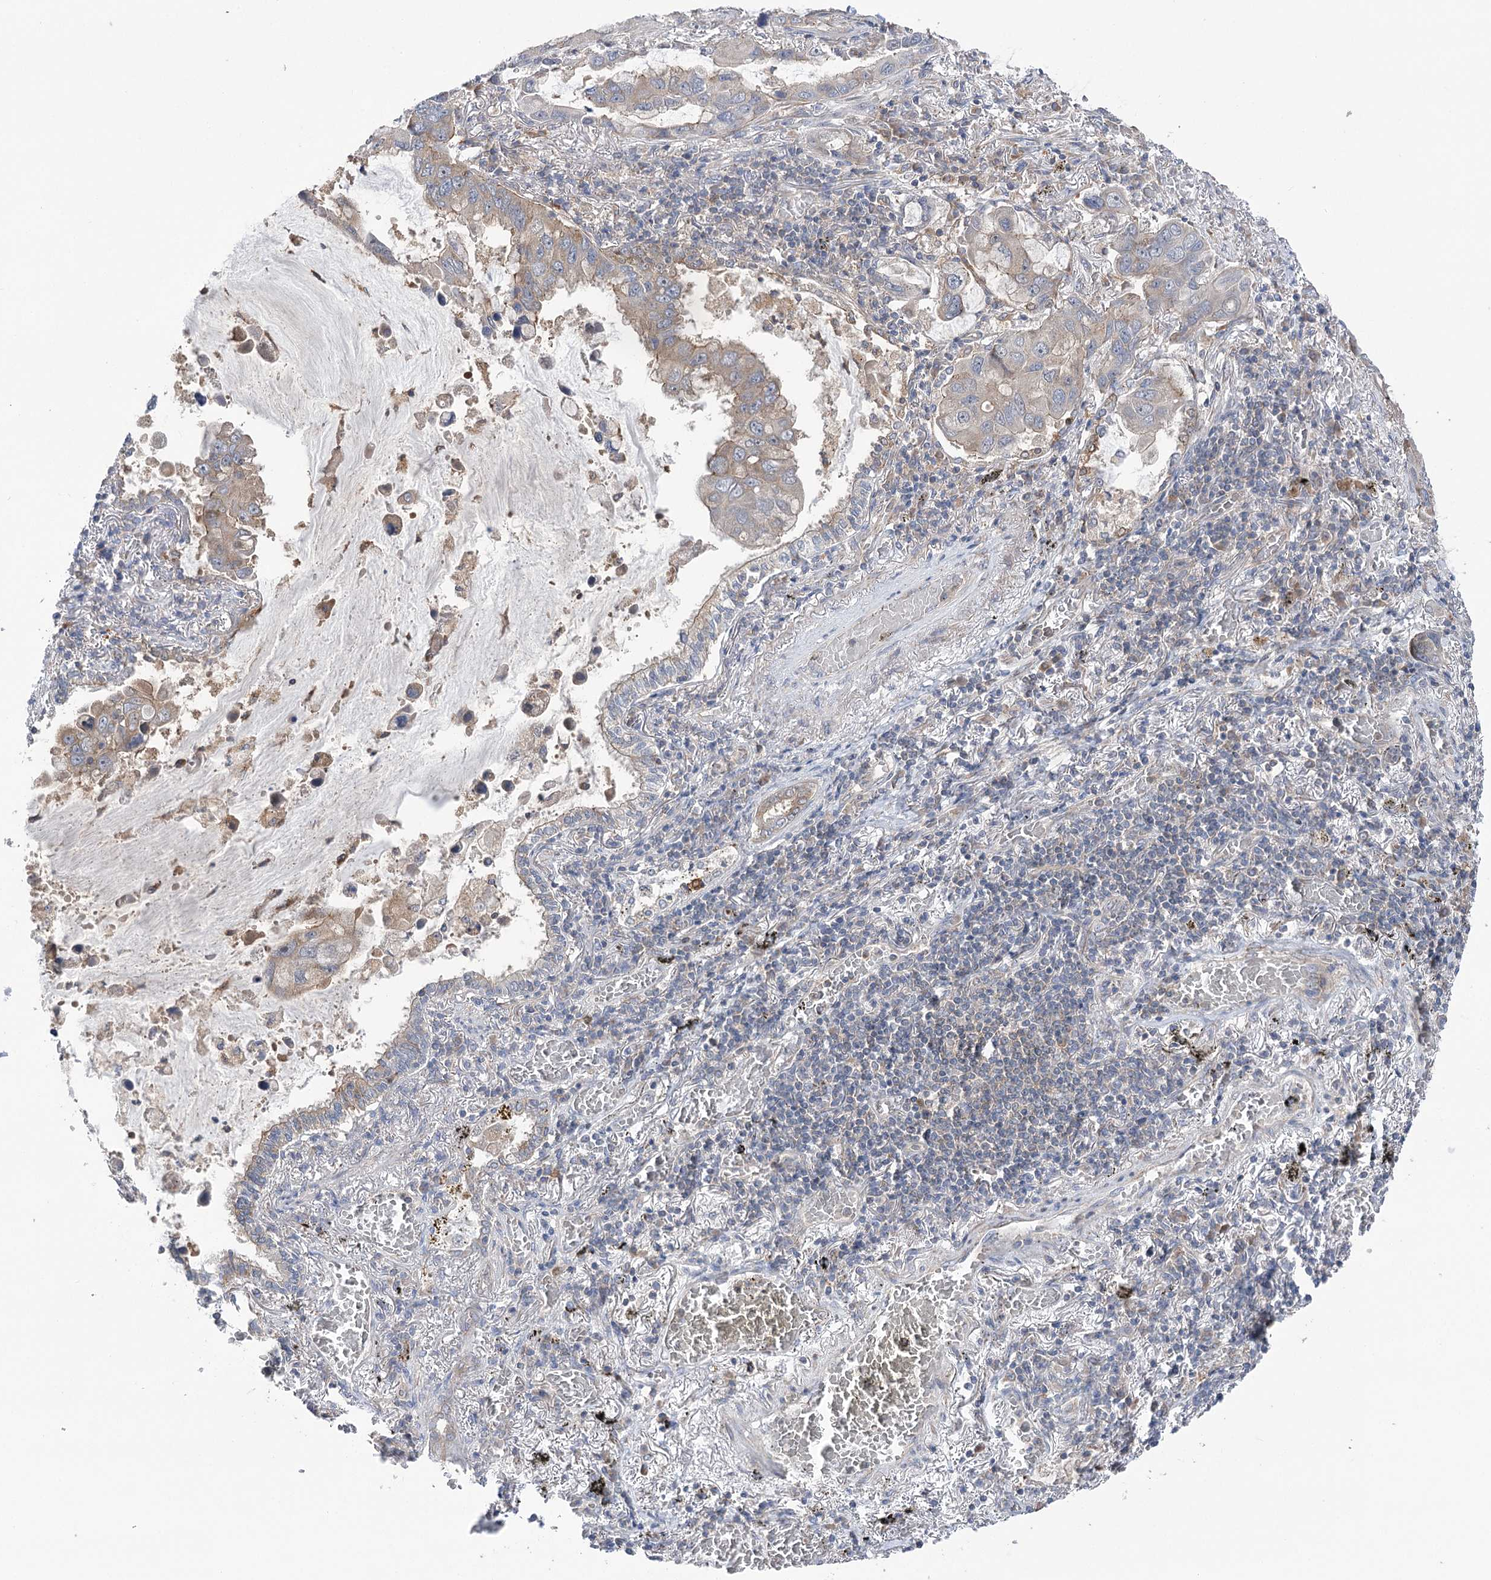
{"staining": {"intensity": "weak", "quantity": "<25%", "location": "cytoplasmic/membranous"}, "tissue": "lung cancer", "cell_type": "Tumor cells", "image_type": "cancer", "snomed": [{"axis": "morphology", "description": "Adenocarcinoma, NOS"}, {"axis": "topography", "description": "Lung"}], "caption": "Tumor cells are negative for brown protein staining in lung adenocarcinoma.", "gene": "VPS37B", "patient": {"sex": "male", "age": 64}}